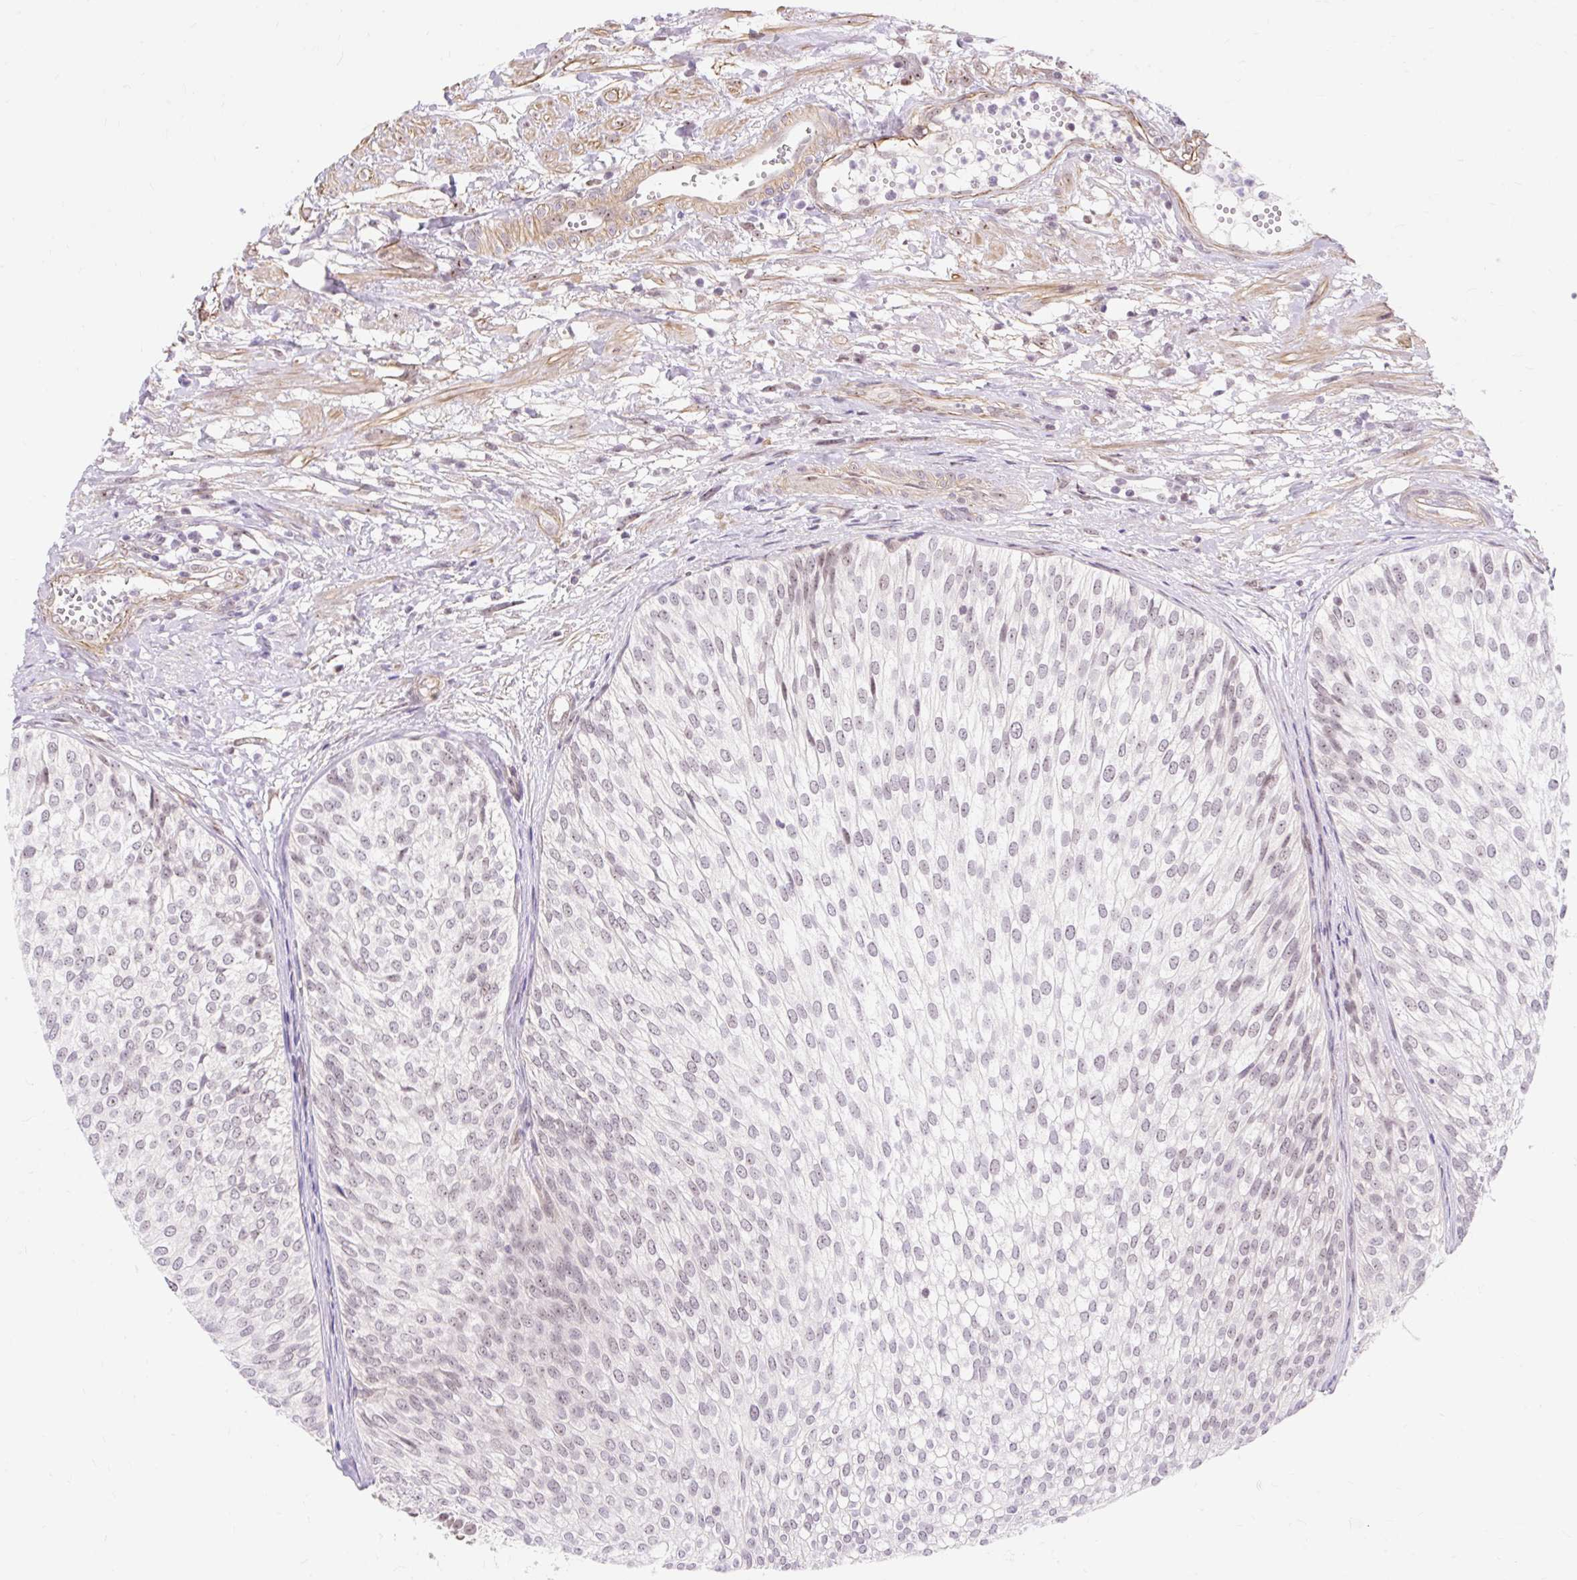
{"staining": {"intensity": "weak", "quantity": "25%-75%", "location": "nuclear"}, "tissue": "urothelial cancer", "cell_type": "Tumor cells", "image_type": "cancer", "snomed": [{"axis": "morphology", "description": "Urothelial carcinoma, Low grade"}, {"axis": "topography", "description": "Urinary bladder"}], "caption": "Low-grade urothelial carcinoma stained for a protein exhibits weak nuclear positivity in tumor cells. Nuclei are stained in blue.", "gene": "OBP2A", "patient": {"sex": "male", "age": 91}}